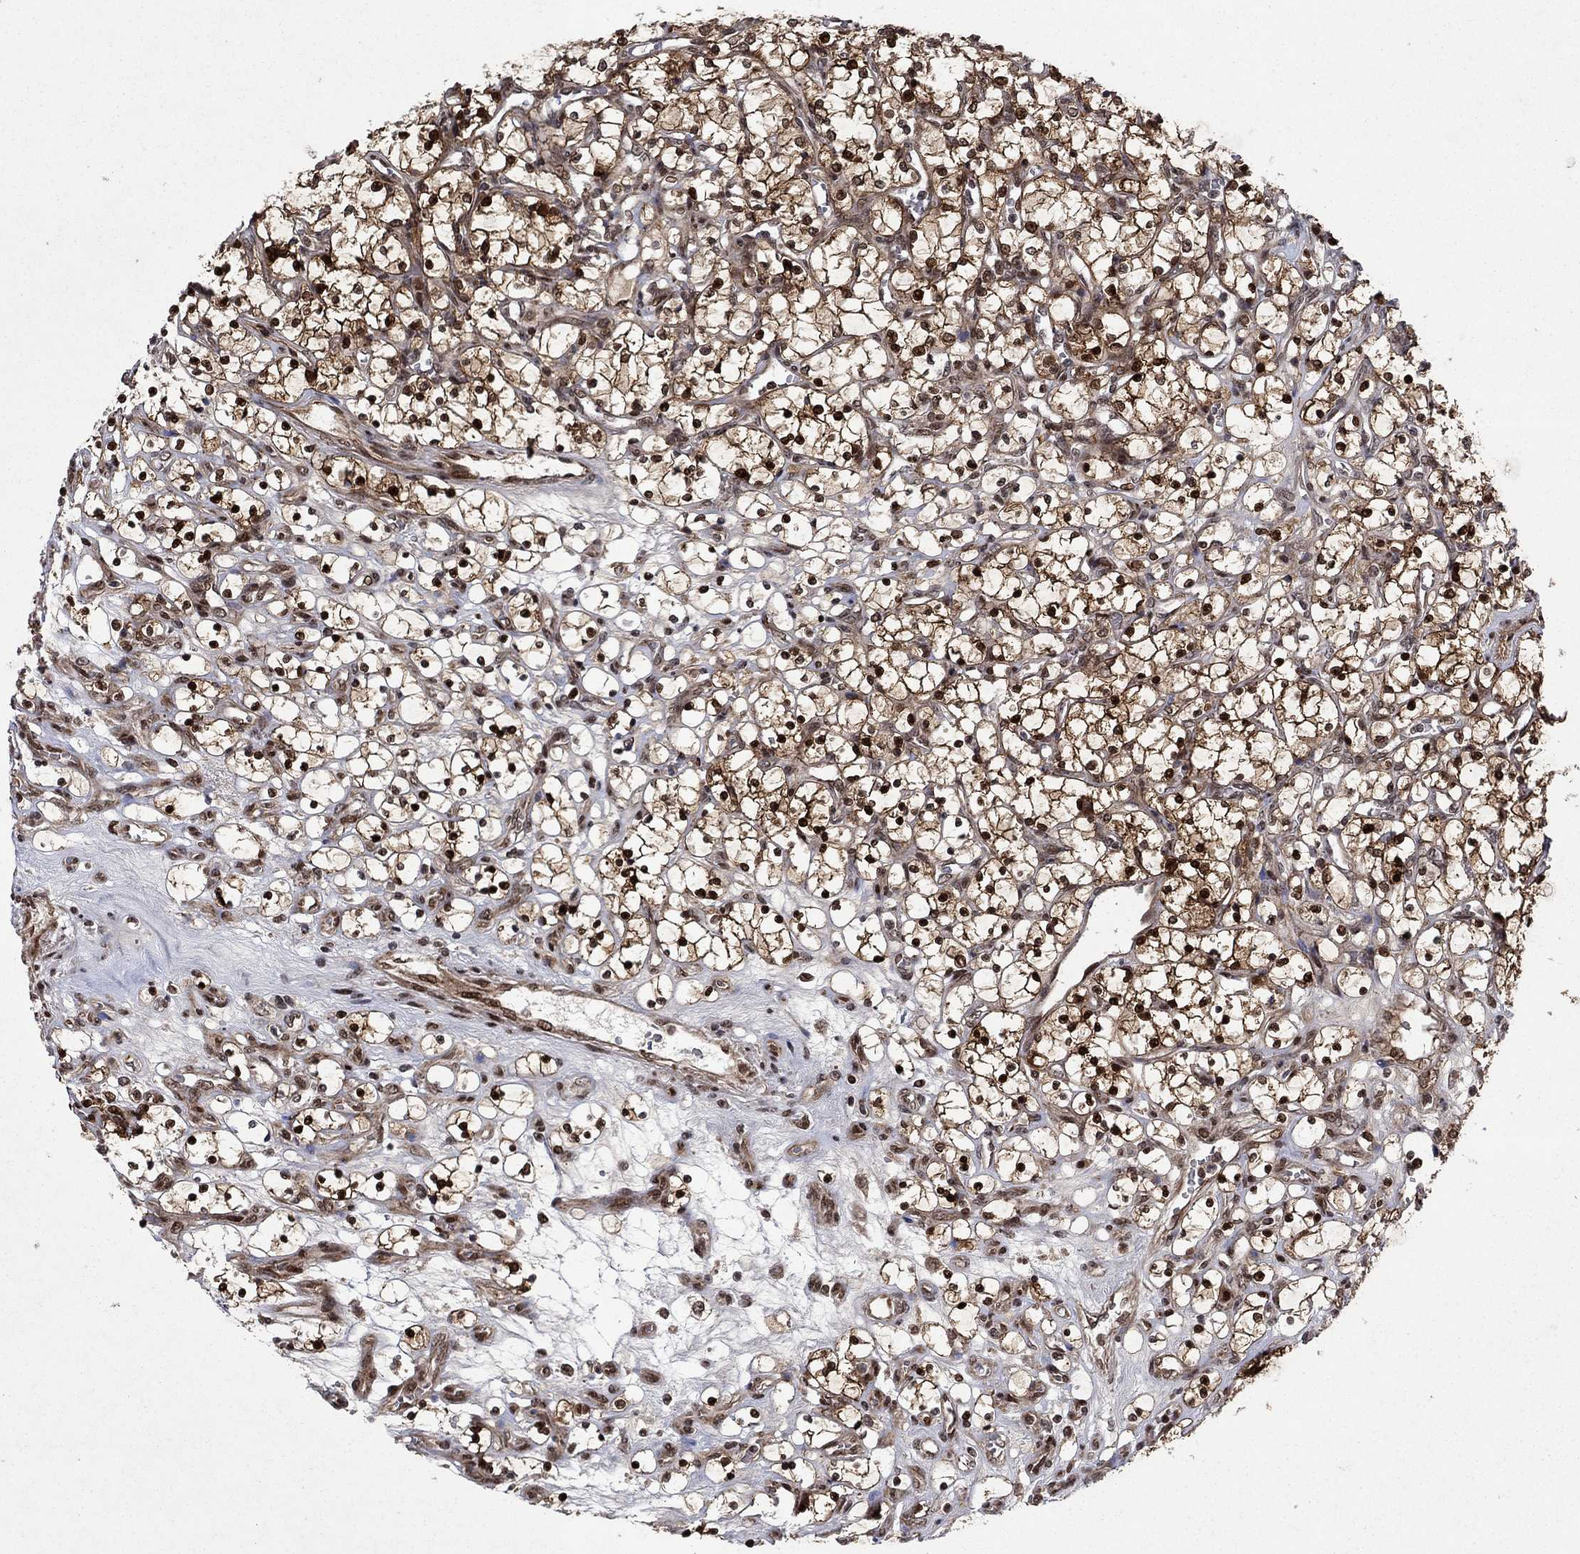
{"staining": {"intensity": "strong", "quantity": "25%-75%", "location": "cytoplasmic/membranous,nuclear"}, "tissue": "renal cancer", "cell_type": "Tumor cells", "image_type": "cancer", "snomed": [{"axis": "morphology", "description": "Adenocarcinoma, NOS"}, {"axis": "topography", "description": "Kidney"}], "caption": "Immunohistochemistry (DAB) staining of human renal cancer demonstrates strong cytoplasmic/membranous and nuclear protein staining in about 25%-75% of tumor cells.", "gene": "PRICKLE4", "patient": {"sex": "female", "age": 69}}